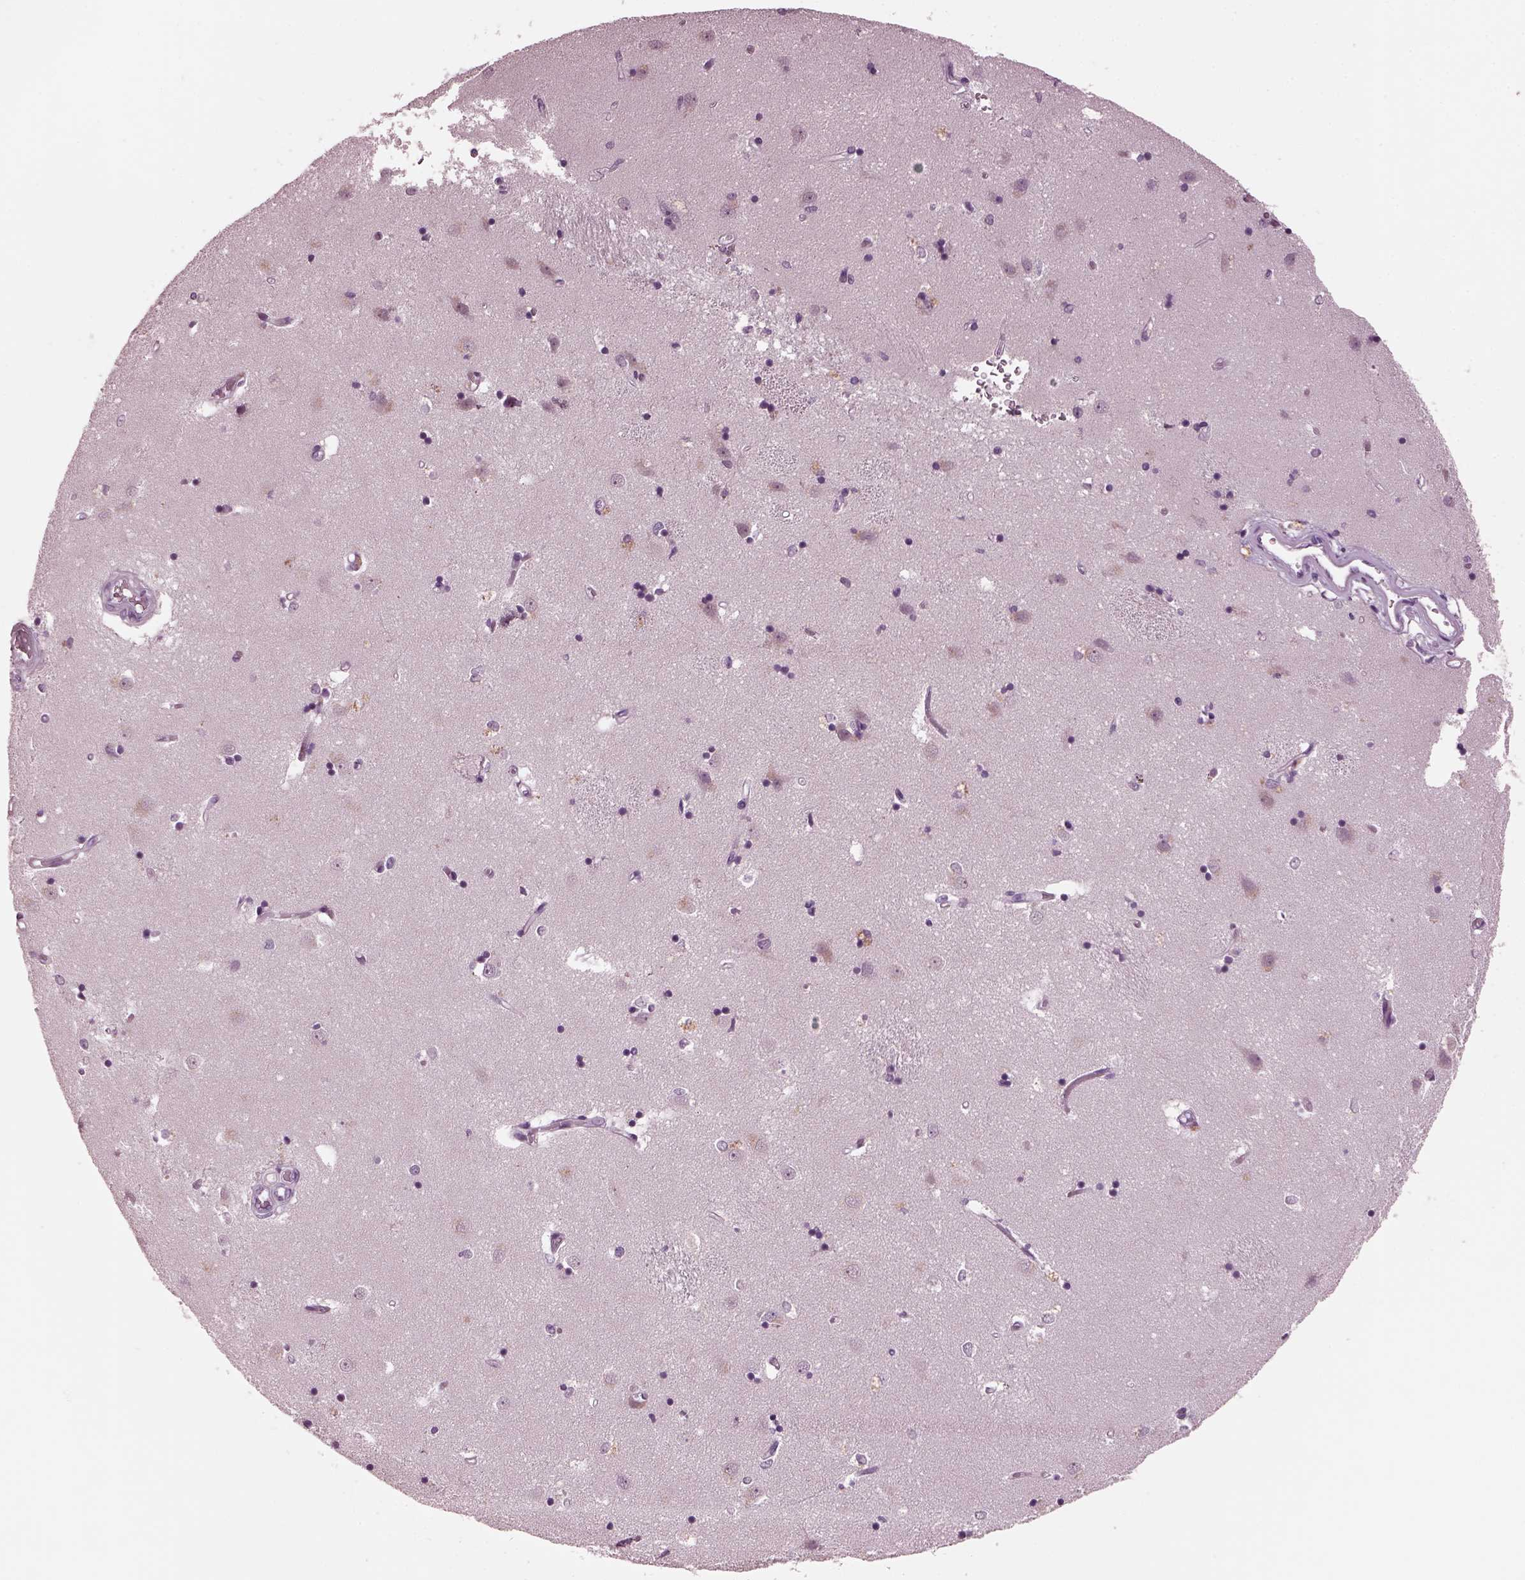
{"staining": {"intensity": "negative", "quantity": "none", "location": "none"}, "tissue": "caudate", "cell_type": "Glial cells", "image_type": "normal", "snomed": [{"axis": "morphology", "description": "Normal tissue, NOS"}, {"axis": "topography", "description": "Lateral ventricle wall"}], "caption": "This is an IHC micrograph of benign human caudate. There is no staining in glial cells.", "gene": "MIB2", "patient": {"sex": "male", "age": 54}}